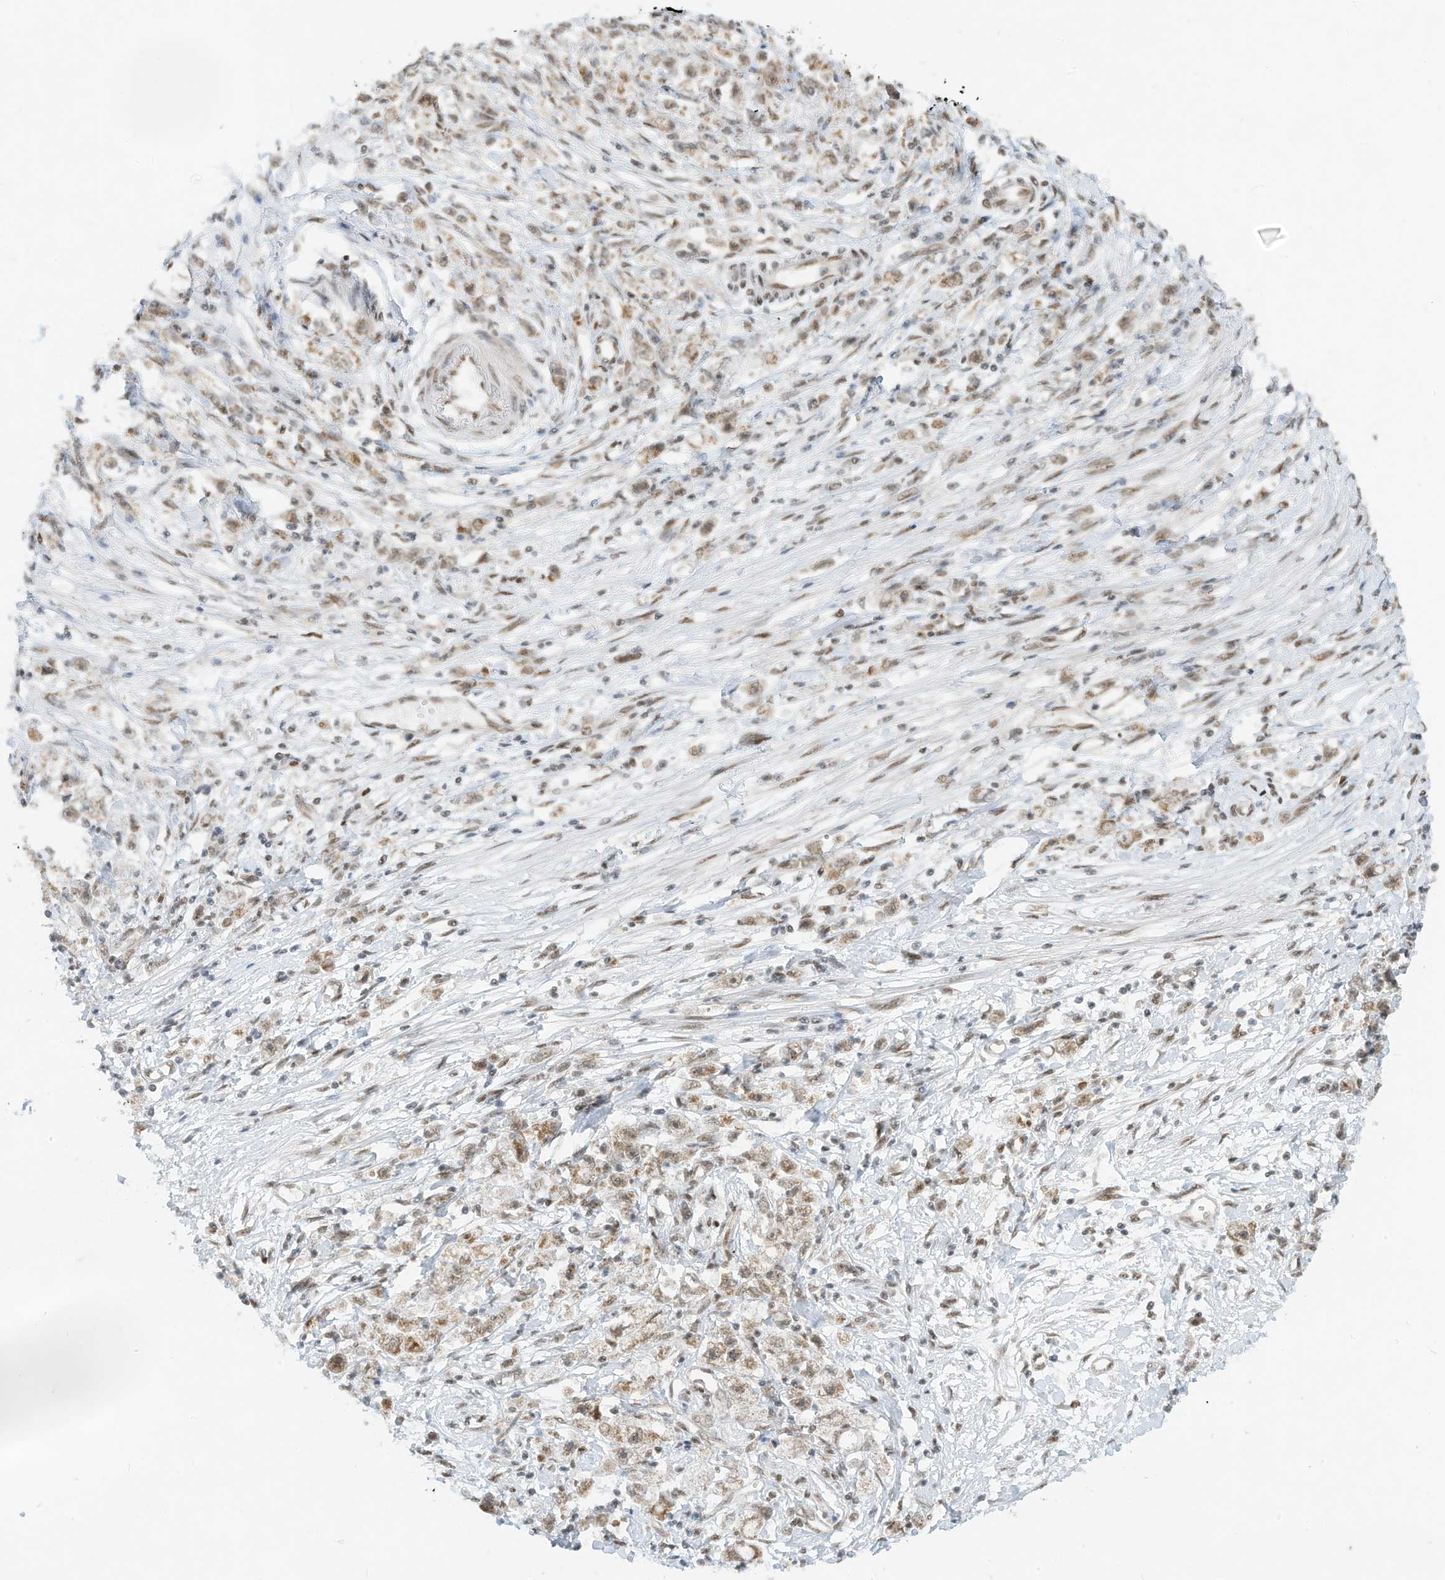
{"staining": {"intensity": "weak", "quantity": "25%-75%", "location": "nuclear"}, "tissue": "stomach cancer", "cell_type": "Tumor cells", "image_type": "cancer", "snomed": [{"axis": "morphology", "description": "Adenocarcinoma, NOS"}, {"axis": "topography", "description": "Stomach"}], "caption": "About 25%-75% of tumor cells in stomach cancer (adenocarcinoma) exhibit weak nuclear protein positivity as visualized by brown immunohistochemical staining.", "gene": "AURKAIP1", "patient": {"sex": "female", "age": 59}}